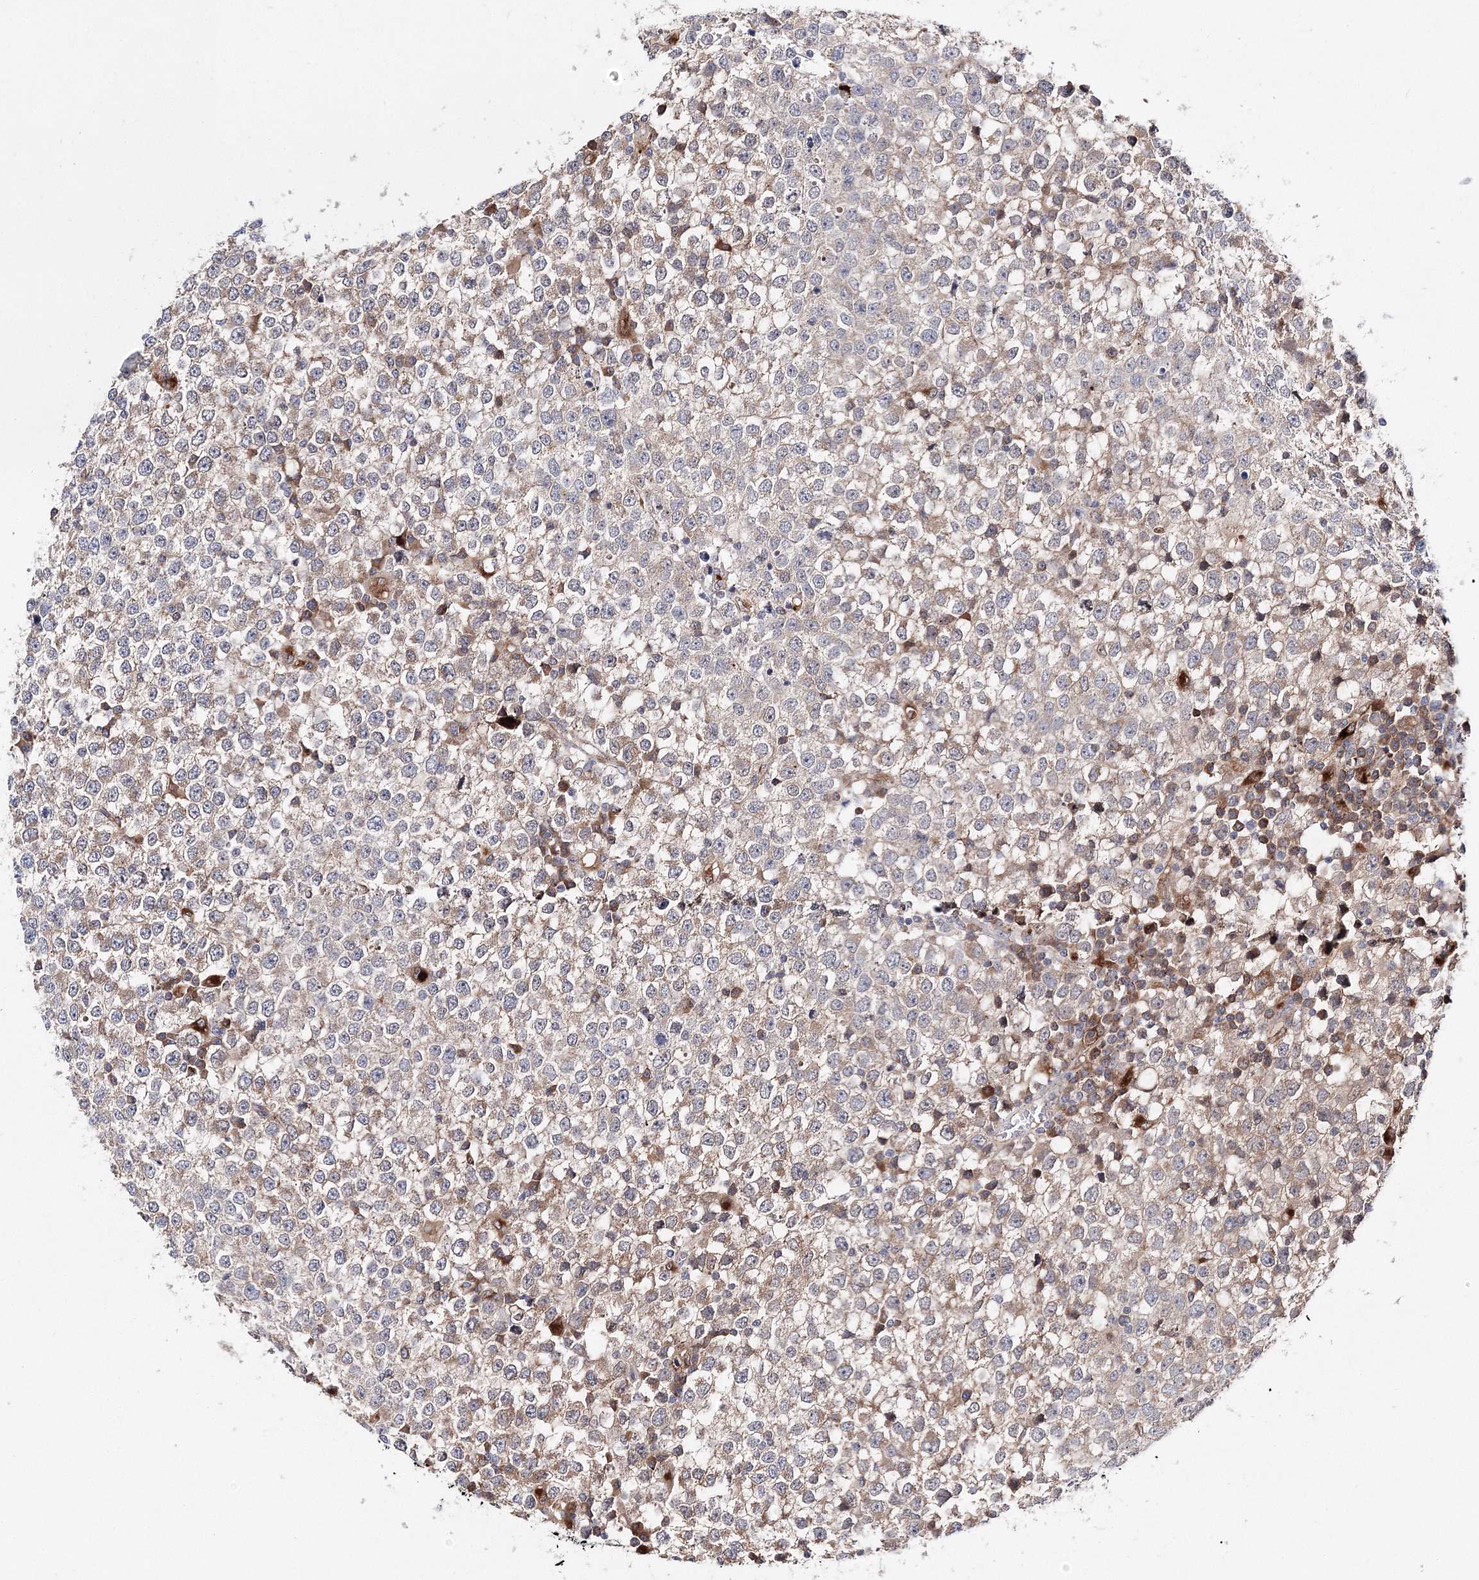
{"staining": {"intensity": "weak", "quantity": "25%-75%", "location": "cytoplasmic/membranous"}, "tissue": "testis cancer", "cell_type": "Tumor cells", "image_type": "cancer", "snomed": [{"axis": "morphology", "description": "Seminoma, NOS"}, {"axis": "topography", "description": "Testis"}], "caption": "Testis cancer stained with immunohistochemistry (IHC) demonstrates weak cytoplasmic/membranous staining in approximately 25%-75% of tumor cells.", "gene": "C3orf38", "patient": {"sex": "male", "age": 65}}